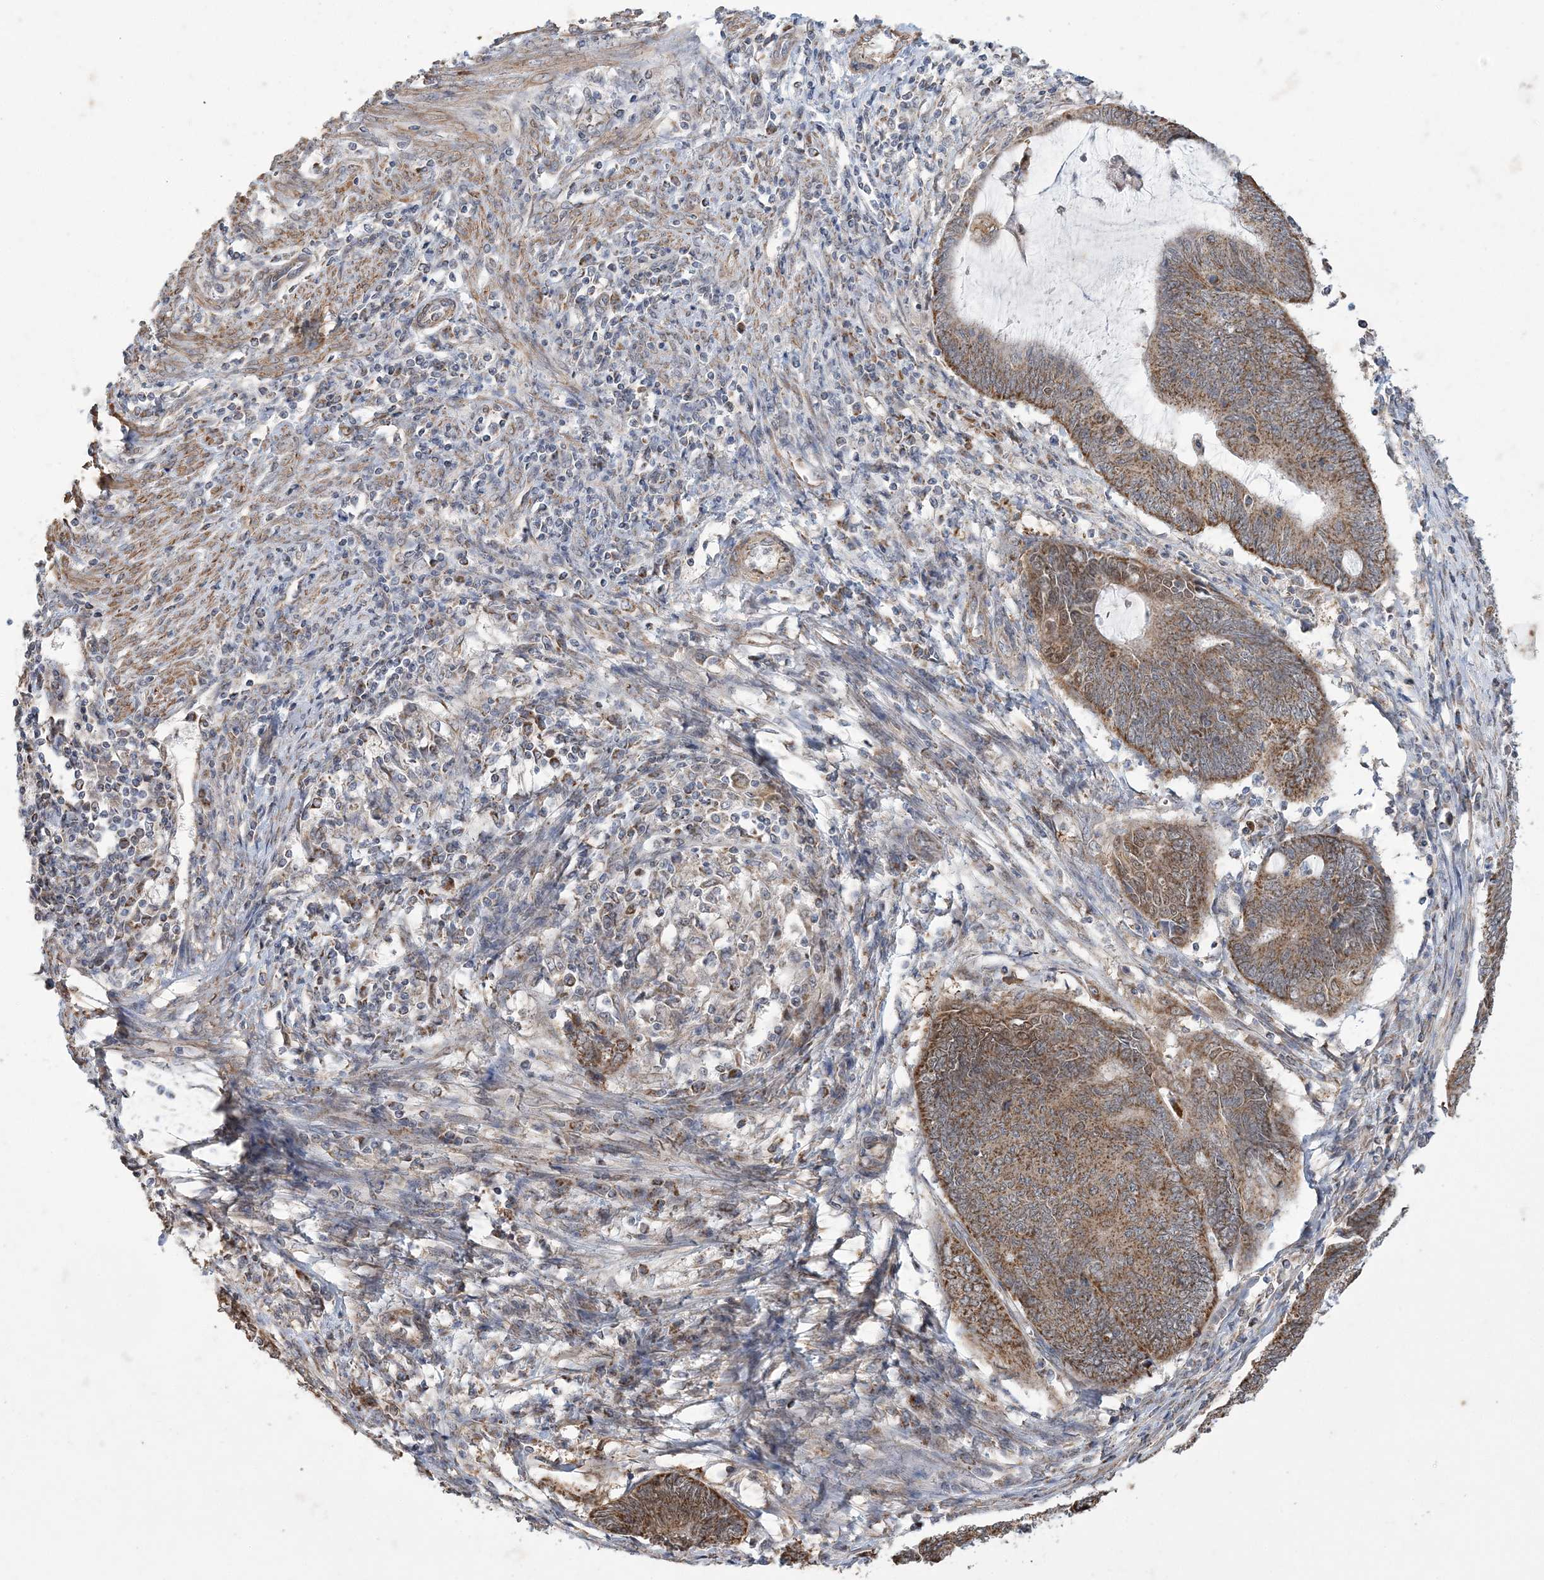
{"staining": {"intensity": "strong", "quantity": "25%-75%", "location": "cytoplasmic/membranous"}, "tissue": "endometrial cancer", "cell_type": "Tumor cells", "image_type": "cancer", "snomed": [{"axis": "morphology", "description": "Adenocarcinoma, NOS"}, {"axis": "topography", "description": "Uterus"}, {"axis": "topography", "description": "Endometrium"}], "caption": "The photomicrograph displays staining of endometrial cancer (adenocarcinoma), revealing strong cytoplasmic/membranous protein staining (brown color) within tumor cells. The staining was performed using DAB to visualize the protein expression in brown, while the nuclei were stained in blue with hematoxylin (Magnification: 20x).", "gene": "SLX9", "patient": {"sex": "female", "age": 70}}